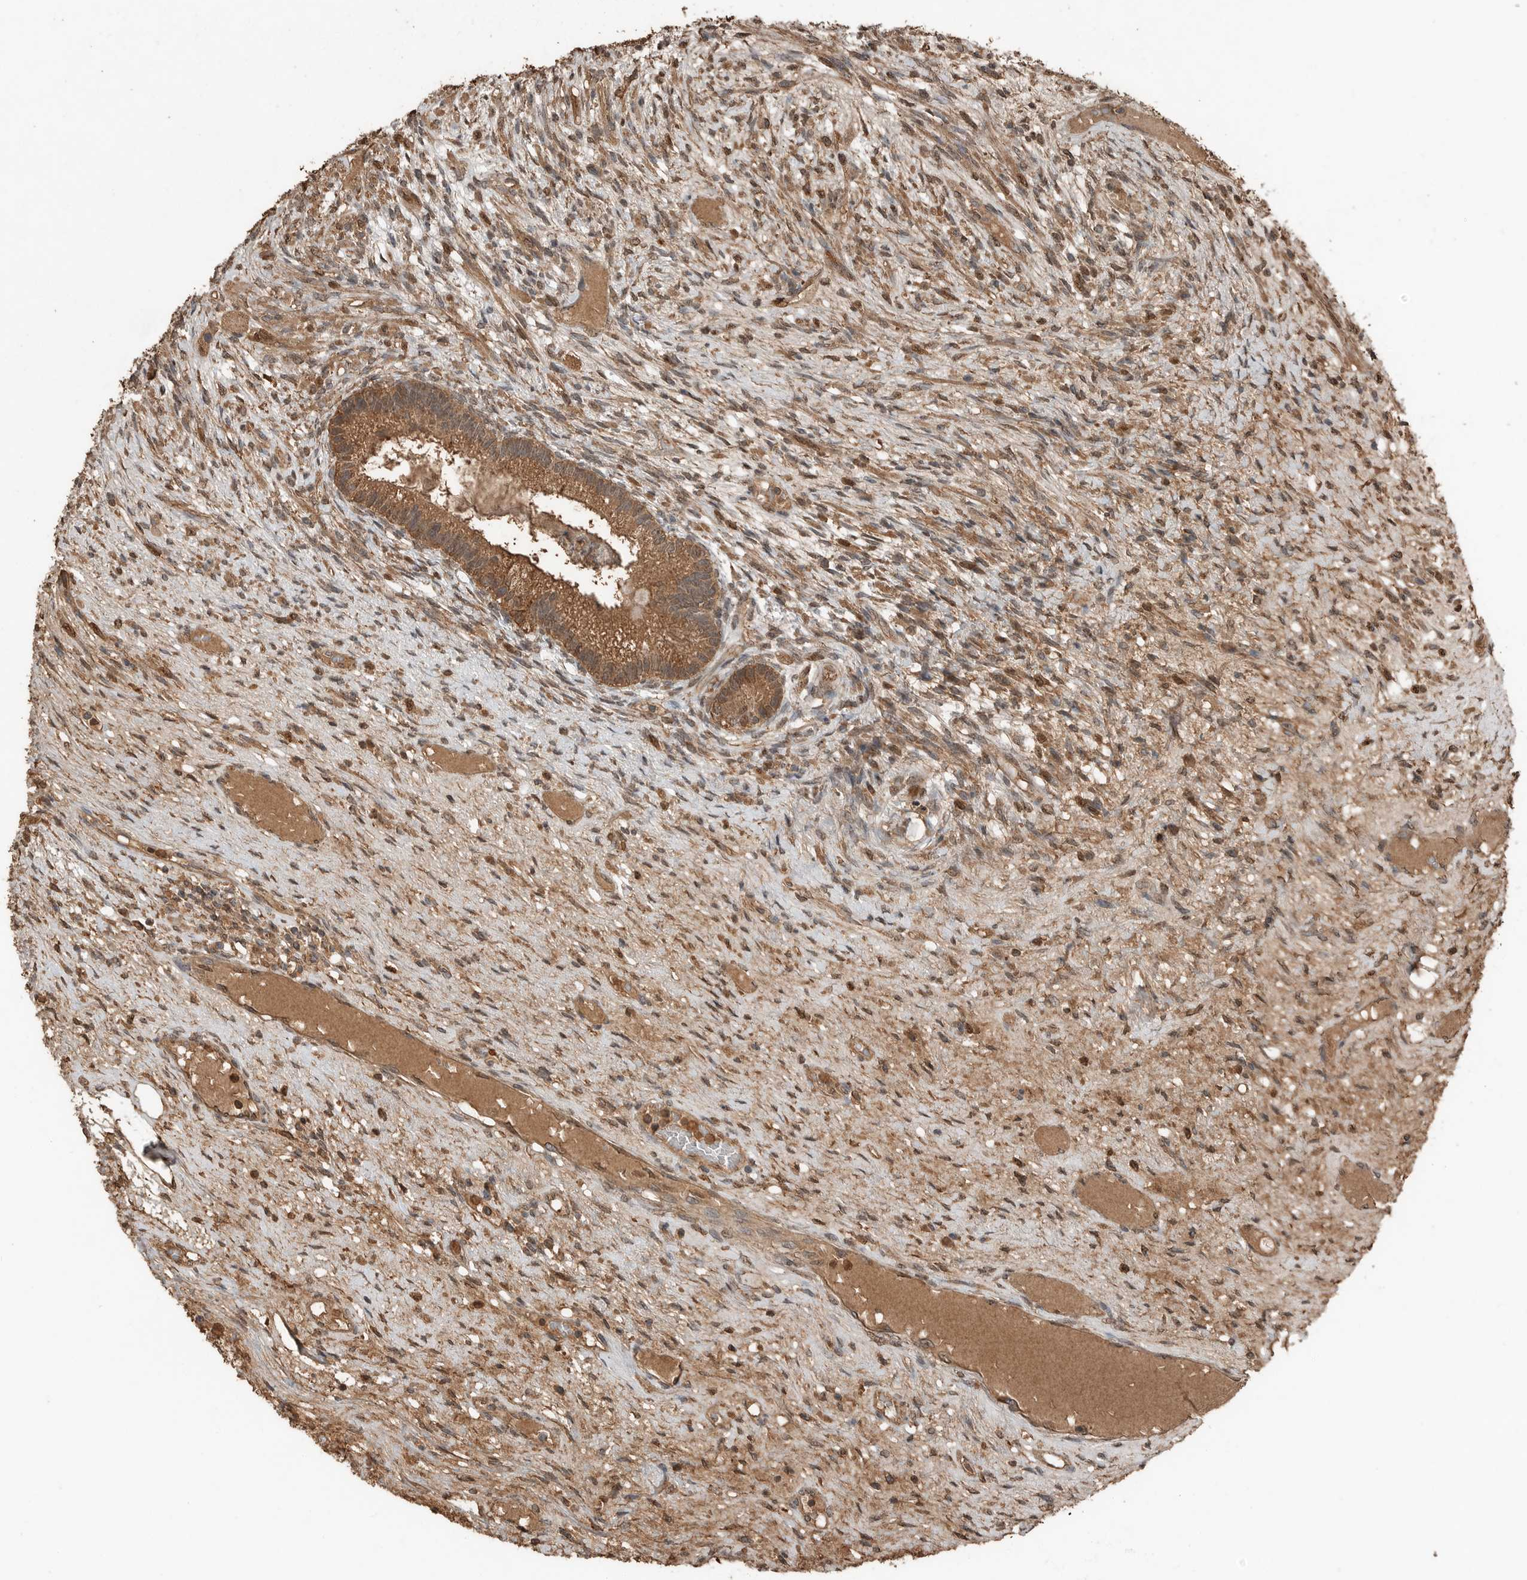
{"staining": {"intensity": "moderate", "quantity": ">75%", "location": "cytoplasmic/membranous"}, "tissue": "testis cancer", "cell_type": "Tumor cells", "image_type": "cancer", "snomed": [{"axis": "morphology", "description": "Seminoma, NOS"}, {"axis": "morphology", "description": "Carcinoma, Embryonal, NOS"}, {"axis": "topography", "description": "Testis"}], "caption": "Protein expression analysis of human testis cancer reveals moderate cytoplasmic/membranous staining in about >75% of tumor cells.", "gene": "BLZF1", "patient": {"sex": "male", "age": 28}}